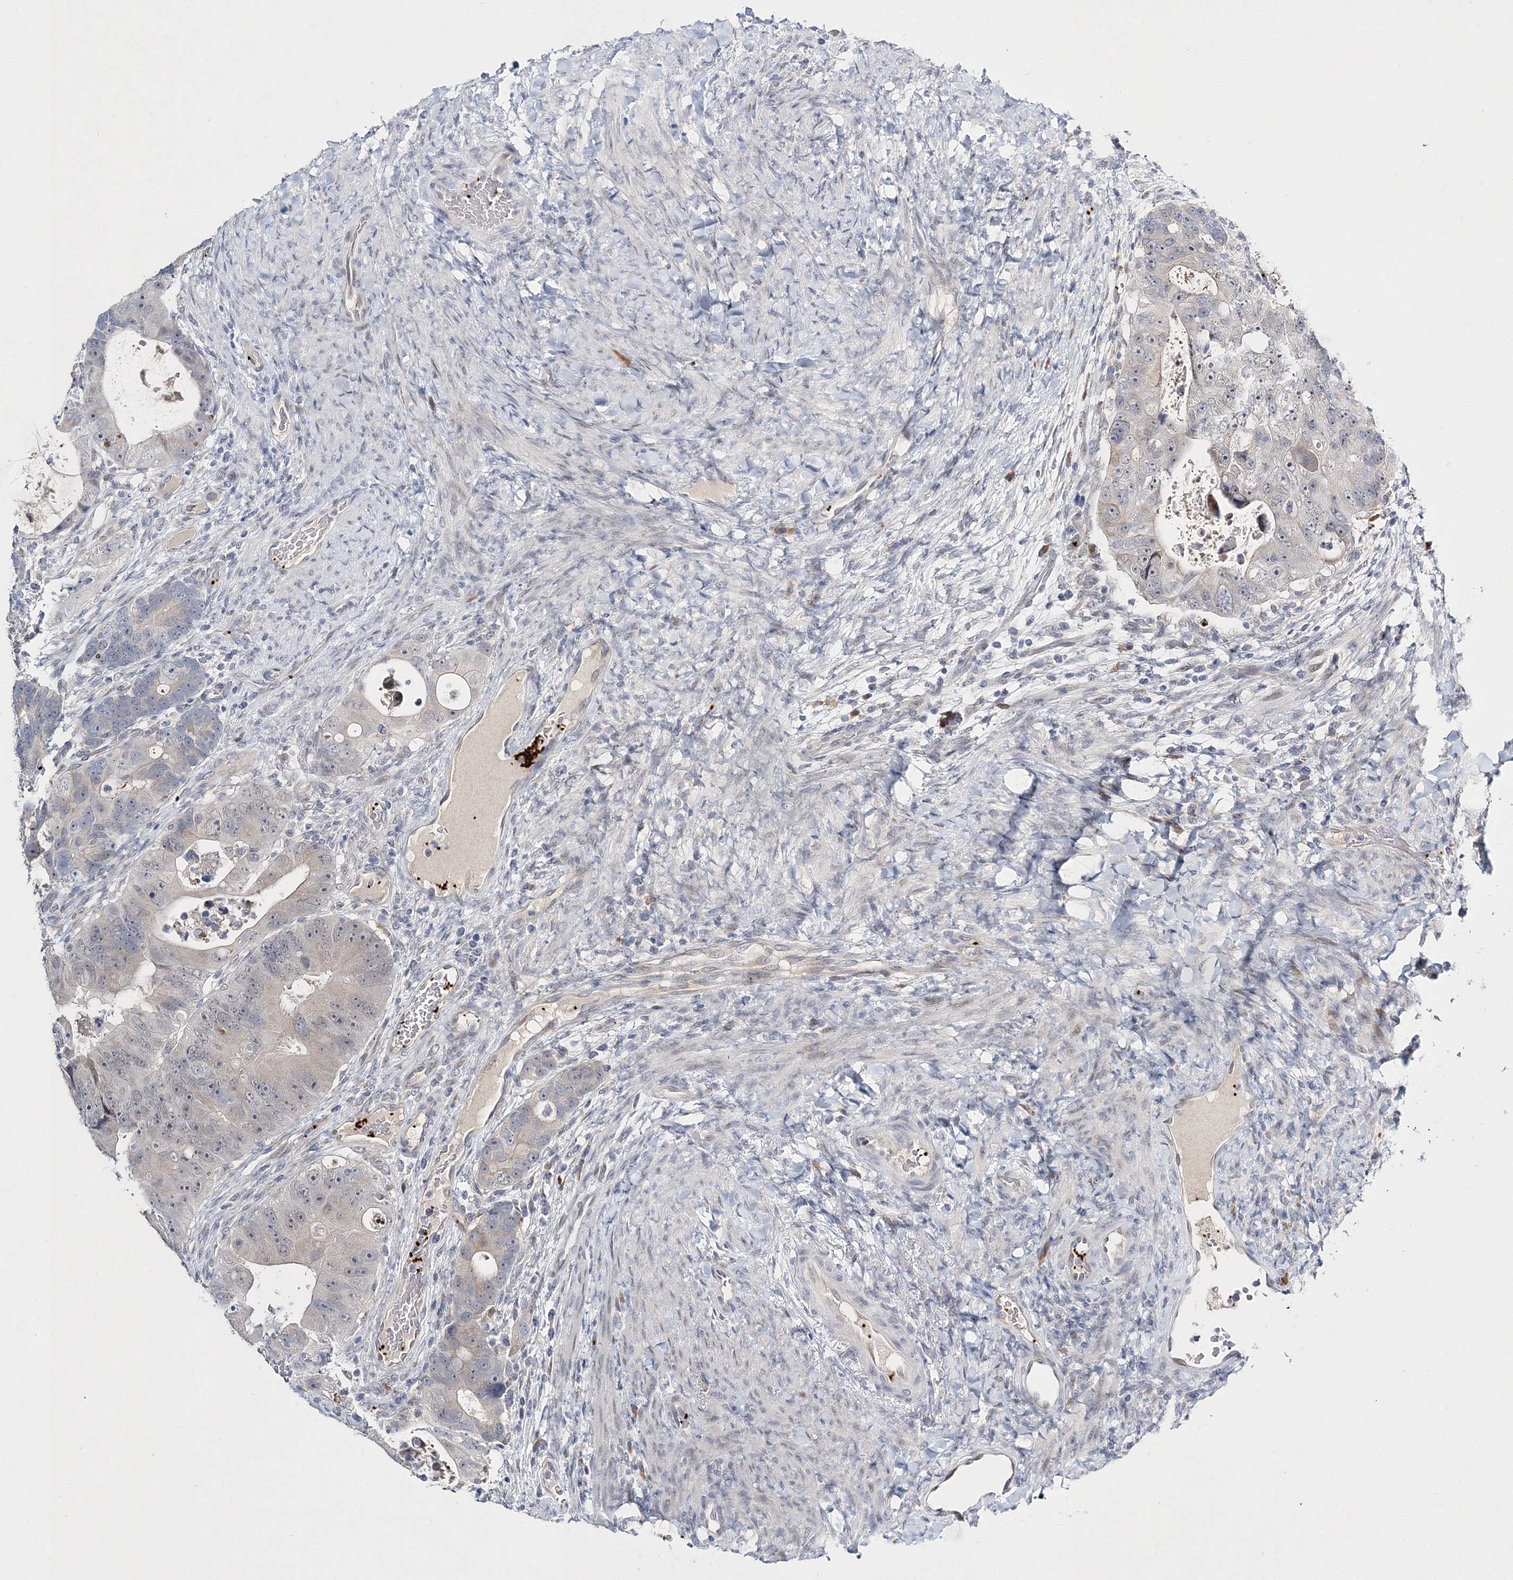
{"staining": {"intensity": "negative", "quantity": "none", "location": "none"}, "tissue": "colorectal cancer", "cell_type": "Tumor cells", "image_type": "cancer", "snomed": [{"axis": "morphology", "description": "Adenocarcinoma, NOS"}, {"axis": "topography", "description": "Rectum"}], "caption": "A high-resolution histopathology image shows immunohistochemistry staining of adenocarcinoma (colorectal), which reveals no significant staining in tumor cells. (Brightfield microscopy of DAB (3,3'-diaminobenzidine) IHC at high magnification).", "gene": "MYOZ2", "patient": {"sex": "male", "age": 59}}